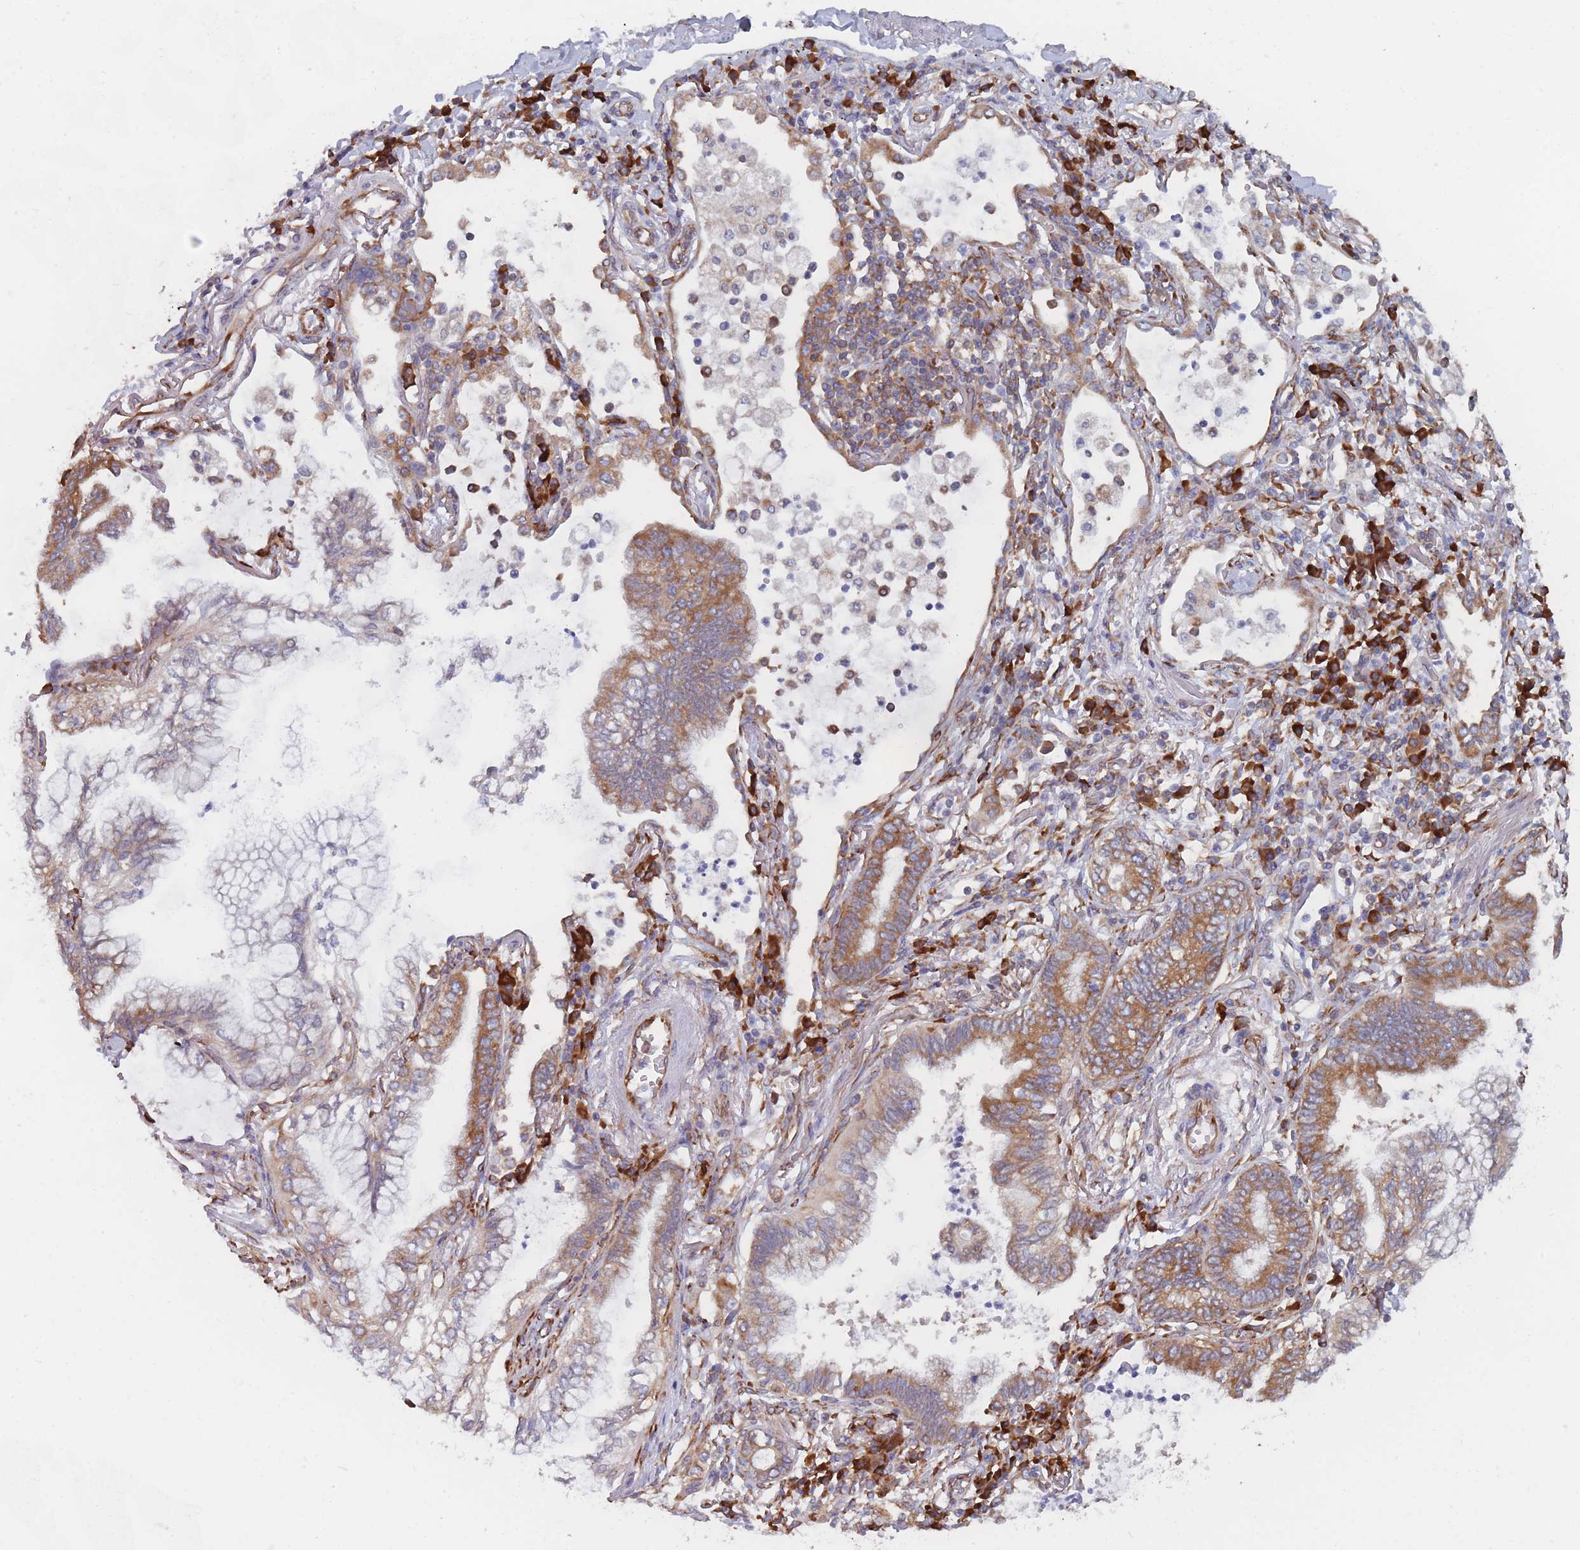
{"staining": {"intensity": "moderate", "quantity": ">75%", "location": "cytoplasmic/membranous"}, "tissue": "lung cancer", "cell_type": "Tumor cells", "image_type": "cancer", "snomed": [{"axis": "morphology", "description": "Adenocarcinoma, NOS"}, {"axis": "topography", "description": "Lung"}], "caption": "Brown immunohistochemical staining in human lung cancer (adenocarcinoma) displays moderate cytoplasmic/membranous positivity in approximately >75% of tumor cells.", "gene": "EEF1B2", "patient": {"sex": "female", "age": 70}}